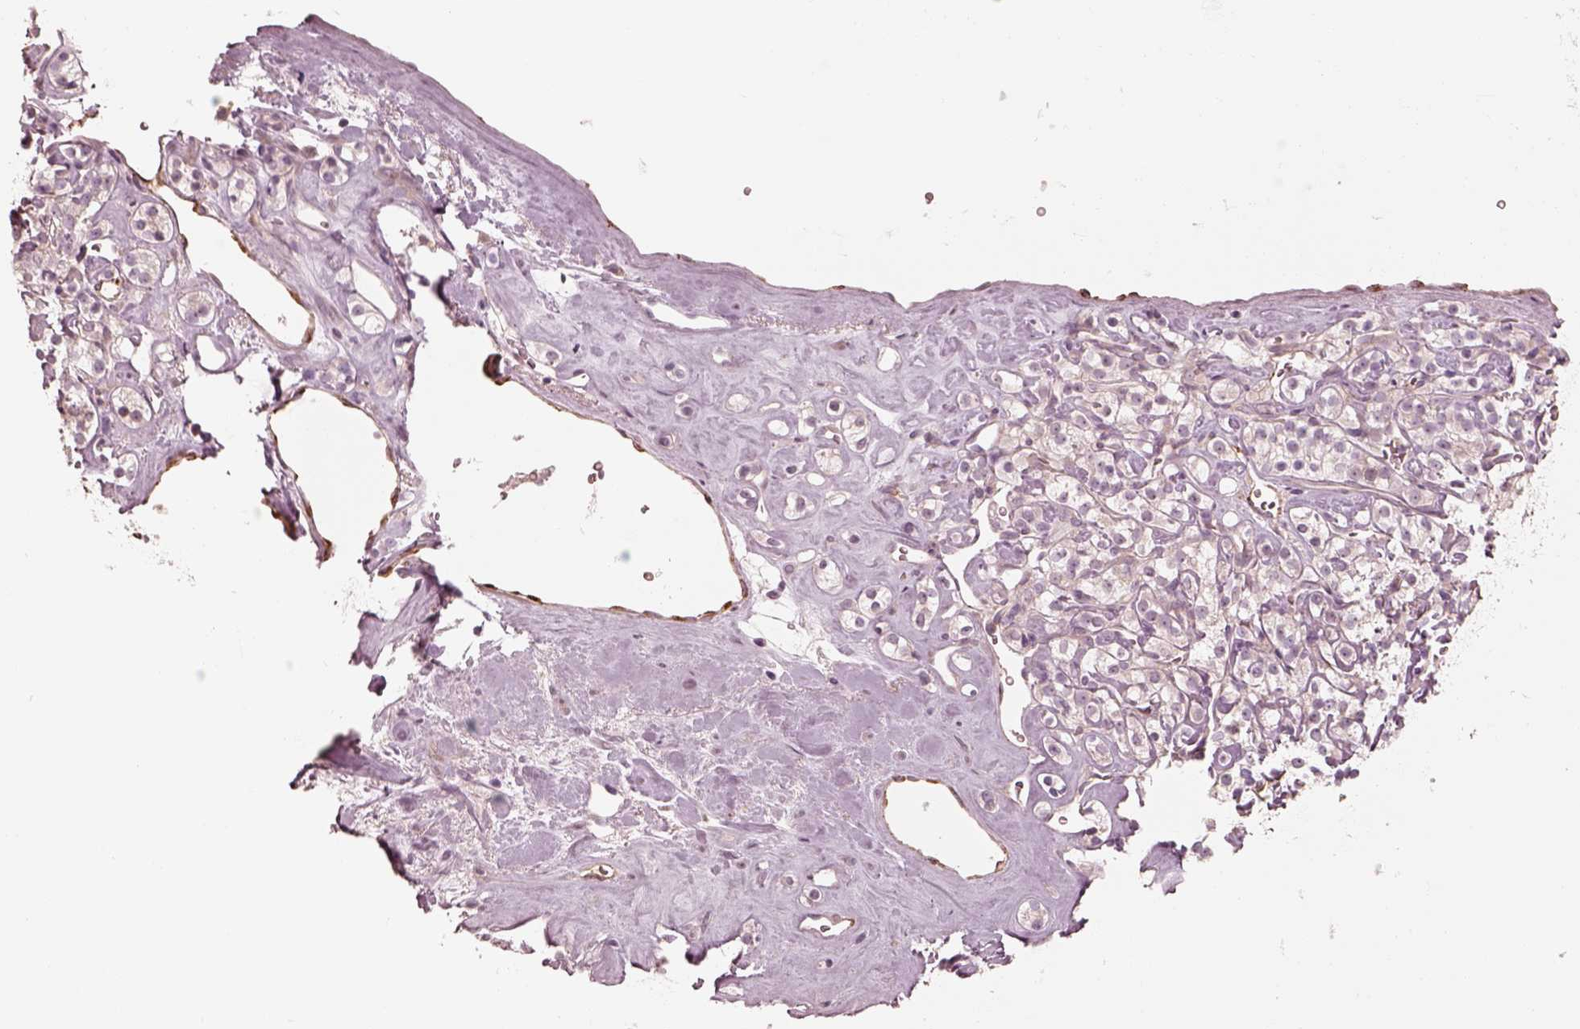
{"staining": {"intensity": "negative", "quantity": "none", "location": "none"}, "tissue": "renal cancer", "cell_type": "Tumor cells", "image_type": "cancer", "snomed": [{"axis": "morphology", "description": "Adenocarcinoma, NOS"}, {"axis": "topography", "description": "Kidney"}], "caption": "Immunohistochemical staining of adenocarcinoma (renal) shows no significant staining in tumor cells. Nuclei are stained in blue.", "gene": "RAB3C", "patient": {"sex": "male", "age": 77}}